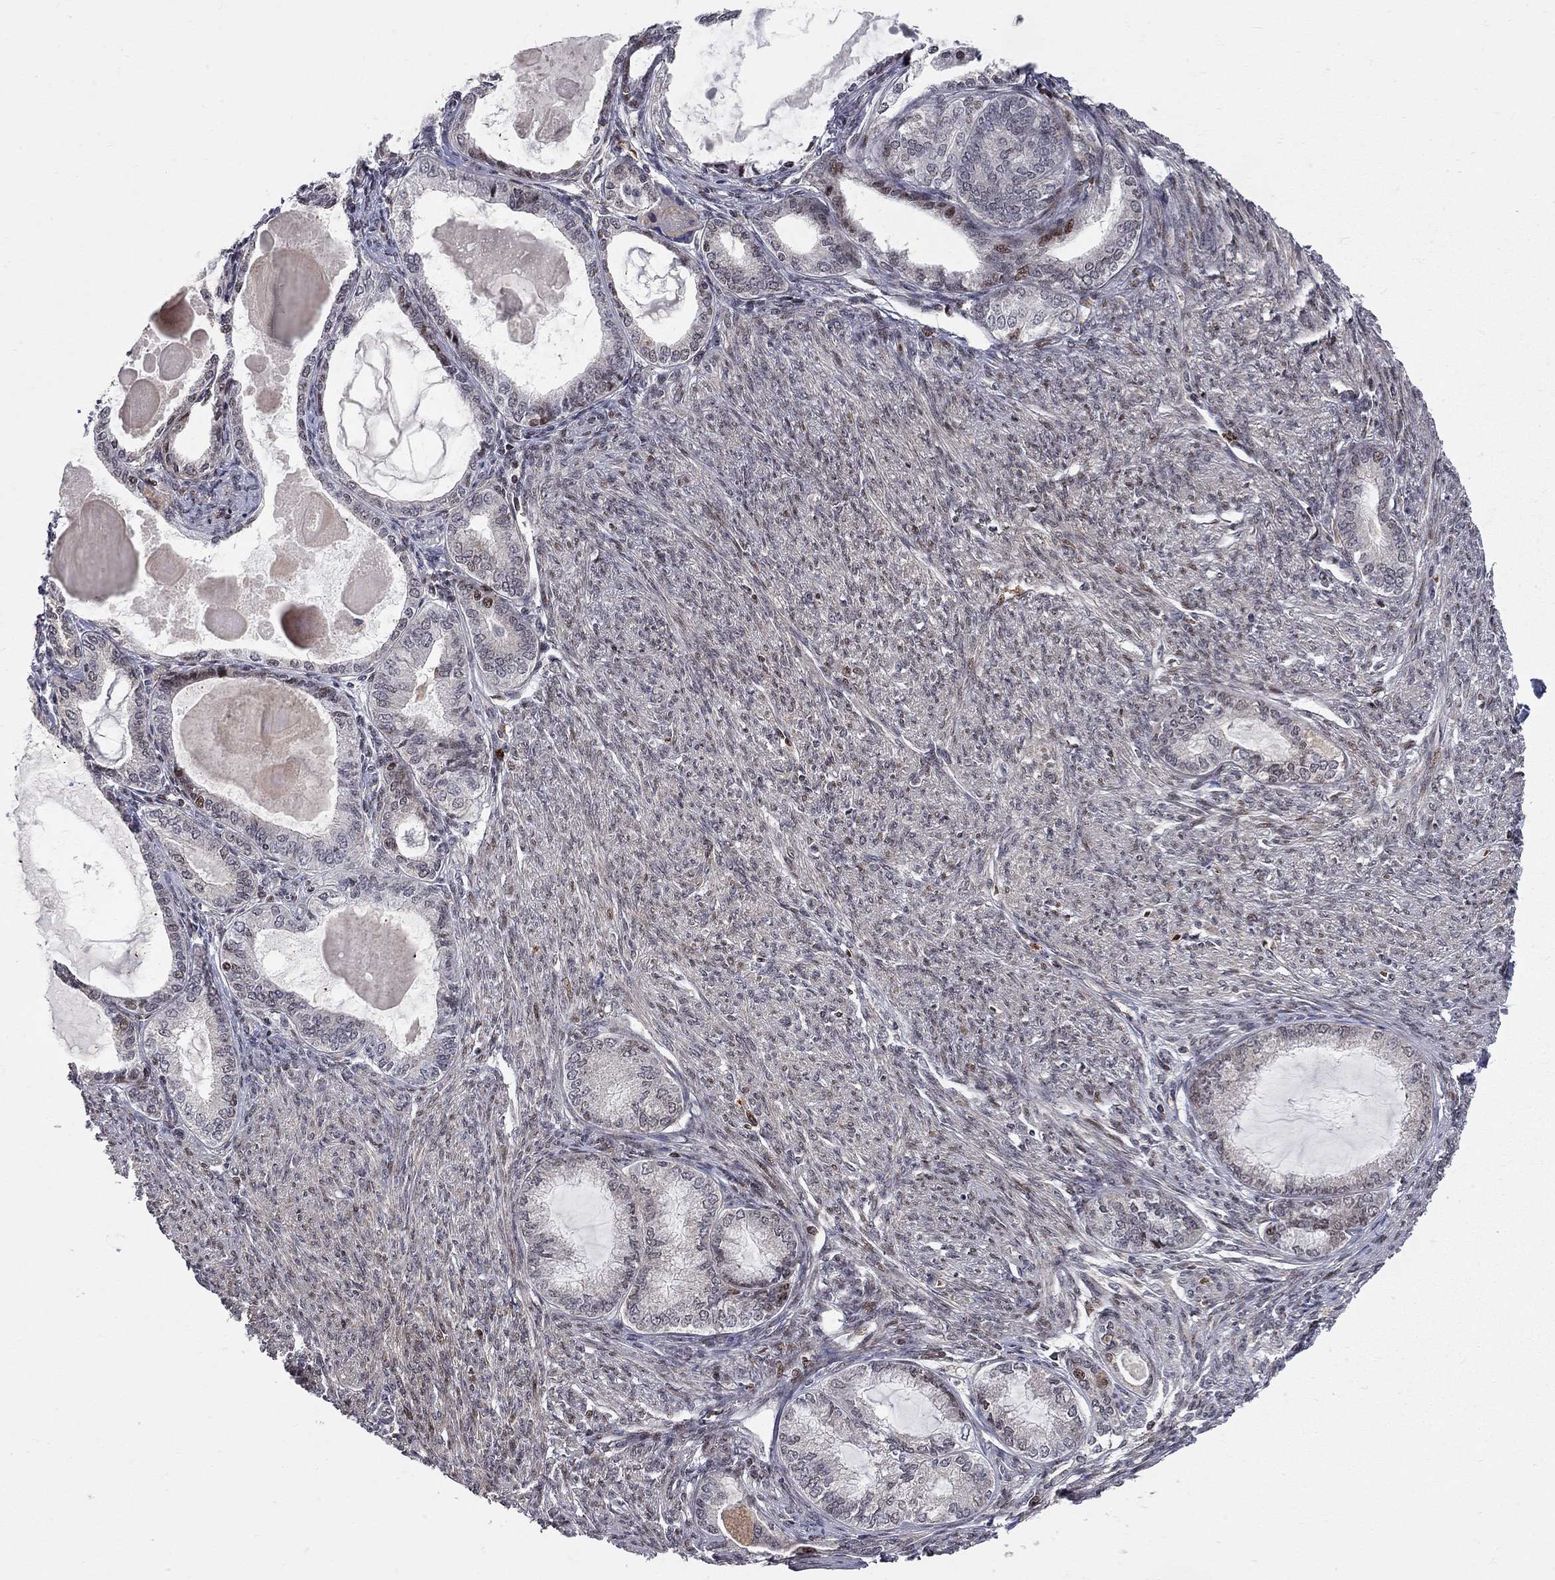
{"staining": {"intensity": "weak", "quantity": "<25%", "location": "nuclear"}, "tissue": "endometrial cancer", "cell_type": "Tumor cells", "image_type": "cancer", "snomed": [{"axis": "morphology", "description": "Adenocarcinoma, NOS"}, {"axis": "topography", "description": "Endometrium"}], "caption": "Tumor cells are negative for brown protein staining in endometrial cancer (adenocarcinoma).", "gene": "HDAC3", "patient": {"sex": "female", "age": 86}}